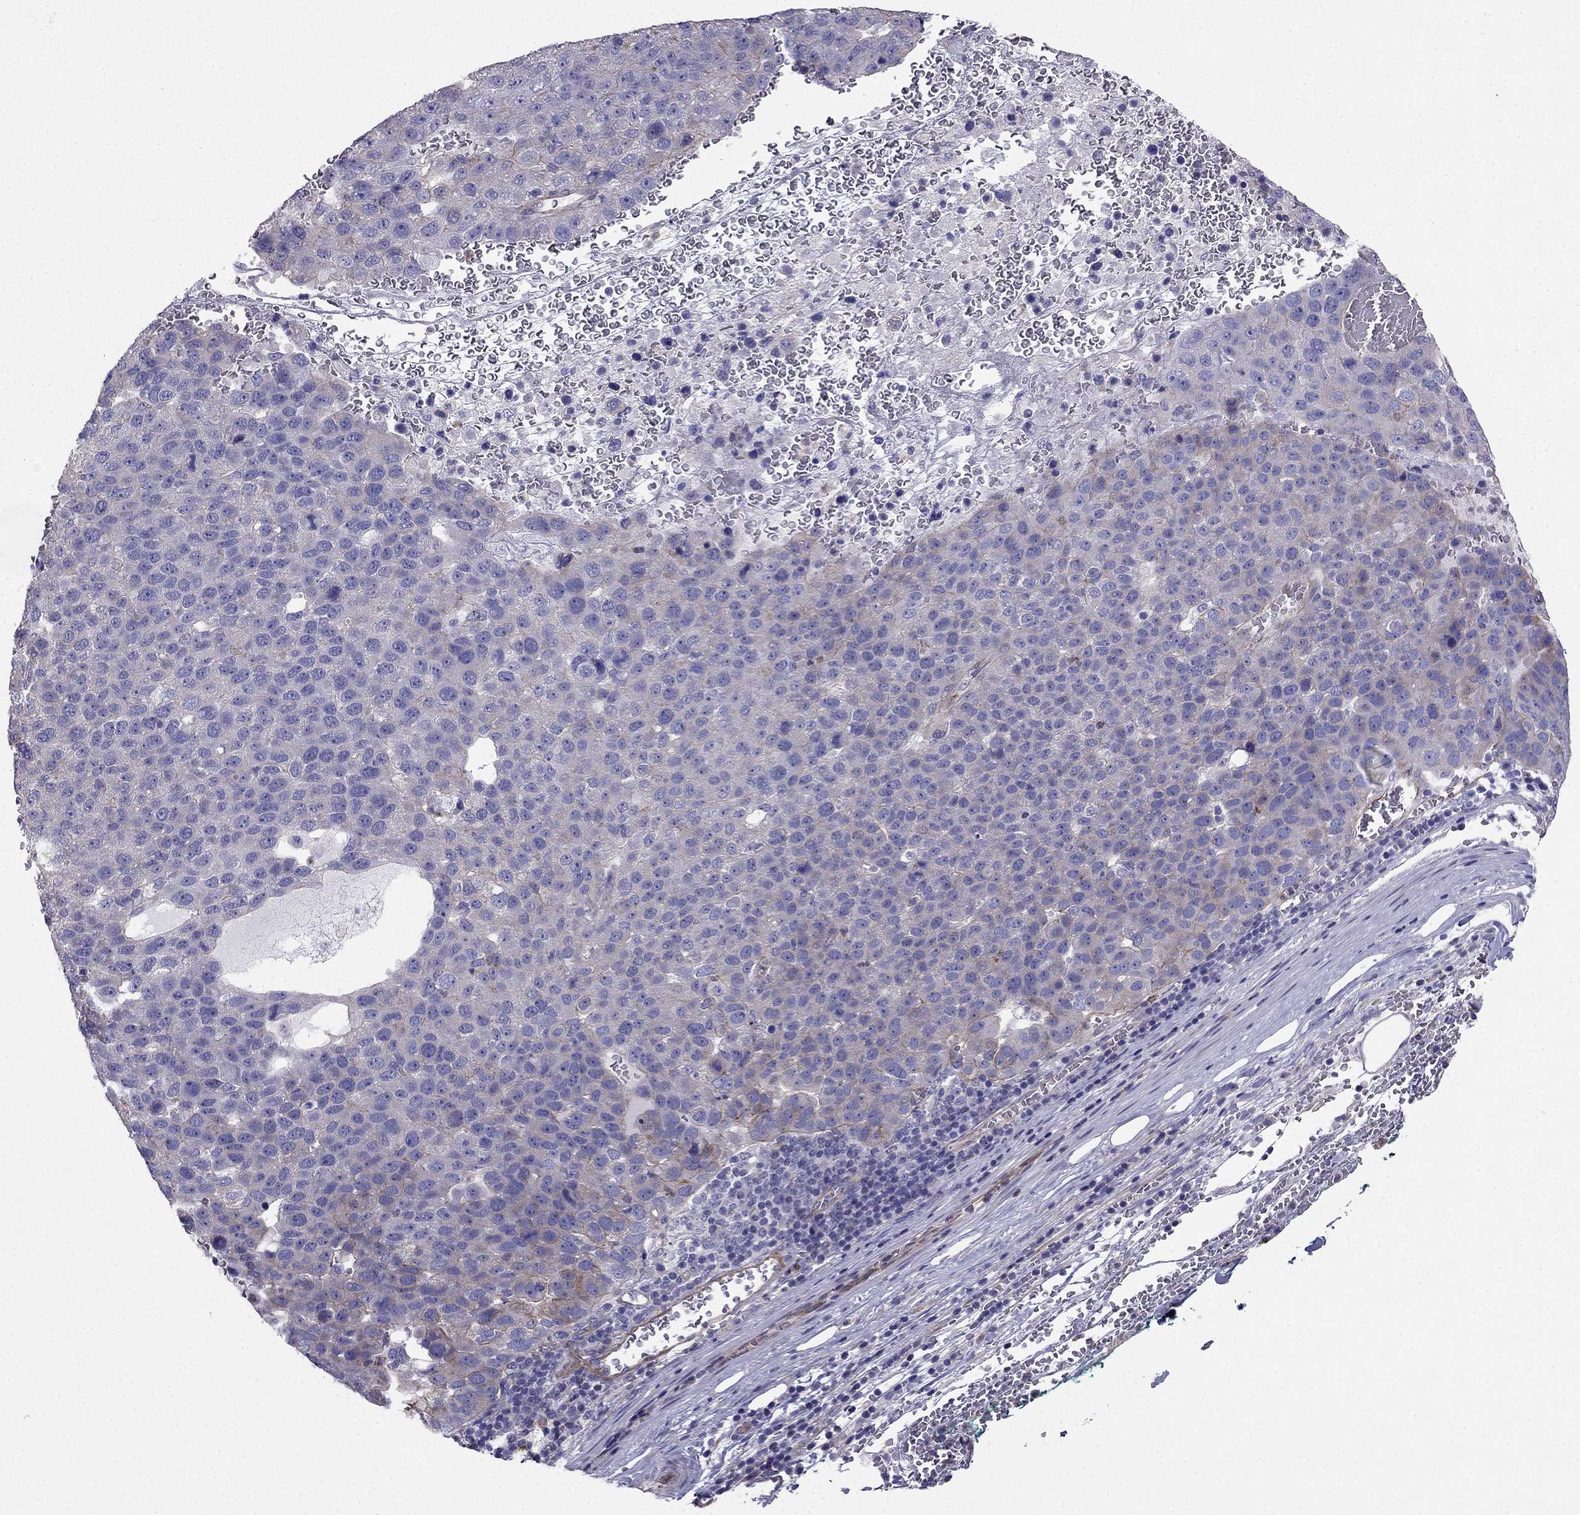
{"staining": {"intensity": "moderate", "quantity": "<25%", "location": "cytoplasmic/membranous"}, "tissue": "pancreatic cancer", "cell_type": "Tumor cells", "image_type": "cancer", "snomed": [{"axis": "morphology", "description": "Adenocarcinoma, NOS"}, {"axis": "topography", "description": "Pancreas"}], "caption": "There is low levels of moderate cytoplasmic/membranous positivity in tumor cells of adenocarcinoma (pancreatic), as demonstrated by immunohistochemical staining (brown color).", "gene": "ENOX1", "patient": {"sex": "female", "age": 61}}